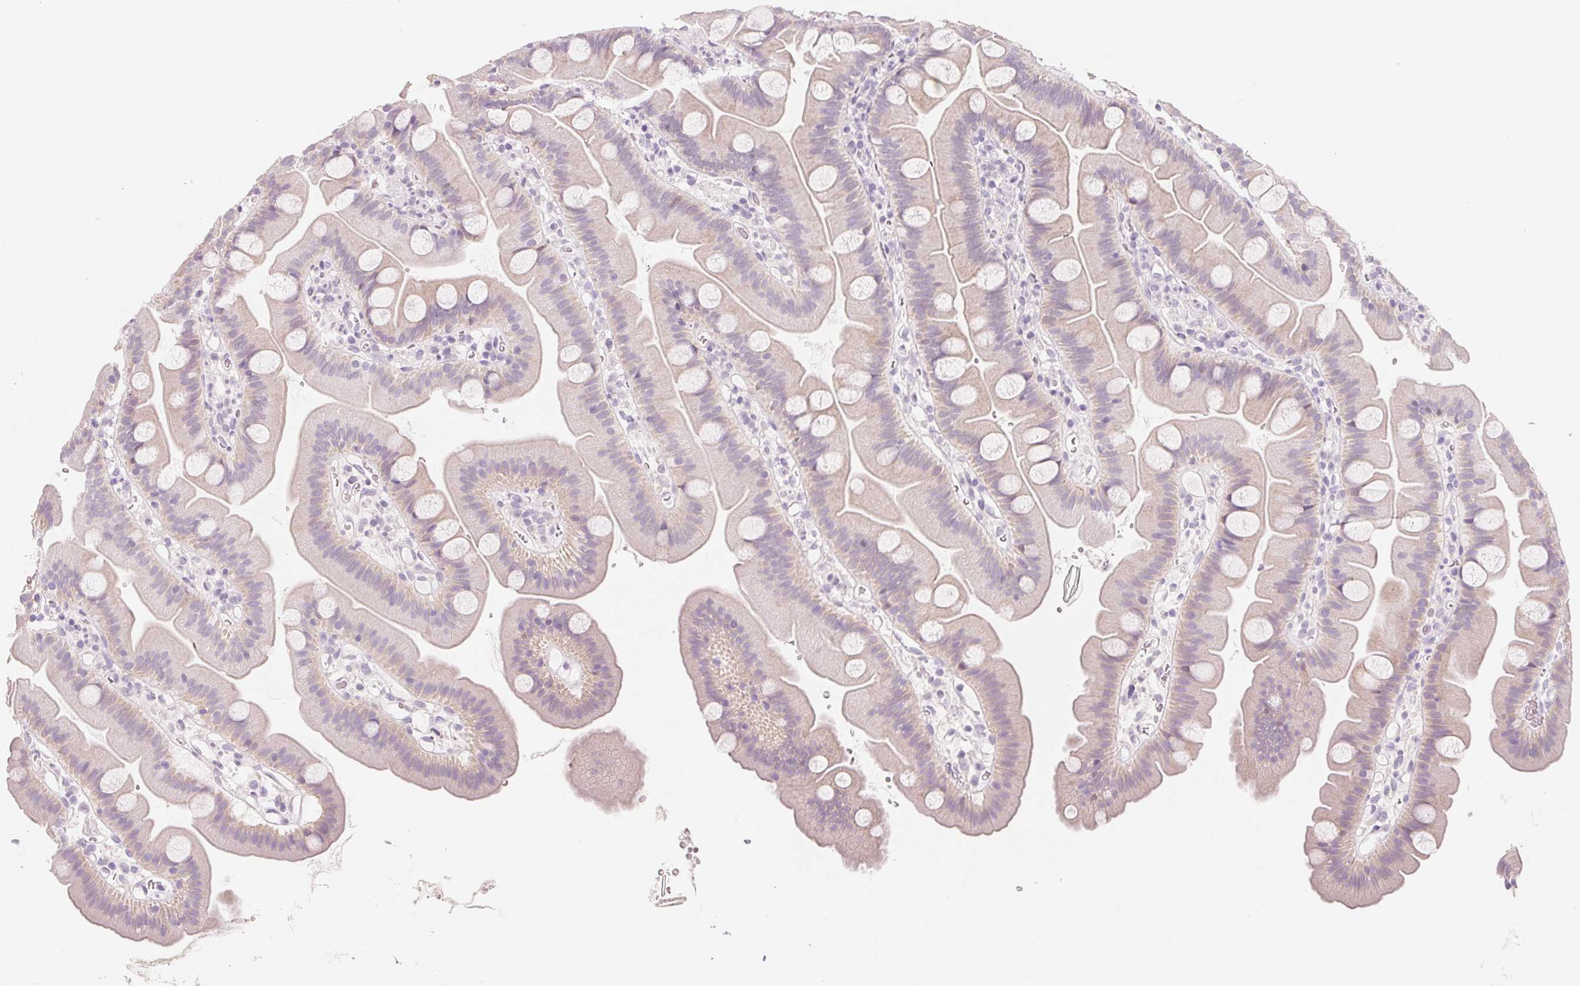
{"staining": {"intensity": "weak", "quantity": "<25%", "location": "cytoplasmic/membranous"}, "tissue": "small intestine", "cell_type": "Glandular cells", "image_type": "normal", "snomed": [{"axis": "morphology", "description": "Normal tissue, NOS"}, {"axis": "topography", "description": "Small intestine"}], "caption": "Immunohistochemistry (IHC) of benign human small intestine reveals no positivity in glandular cells. (DAB (3,3'-diaminobenzidine) immunohistochemistry visualized using brightfield microscopy, high magnification).", "gene": "SH3GL2", "patient": {"sex": "female", "age": 68}}